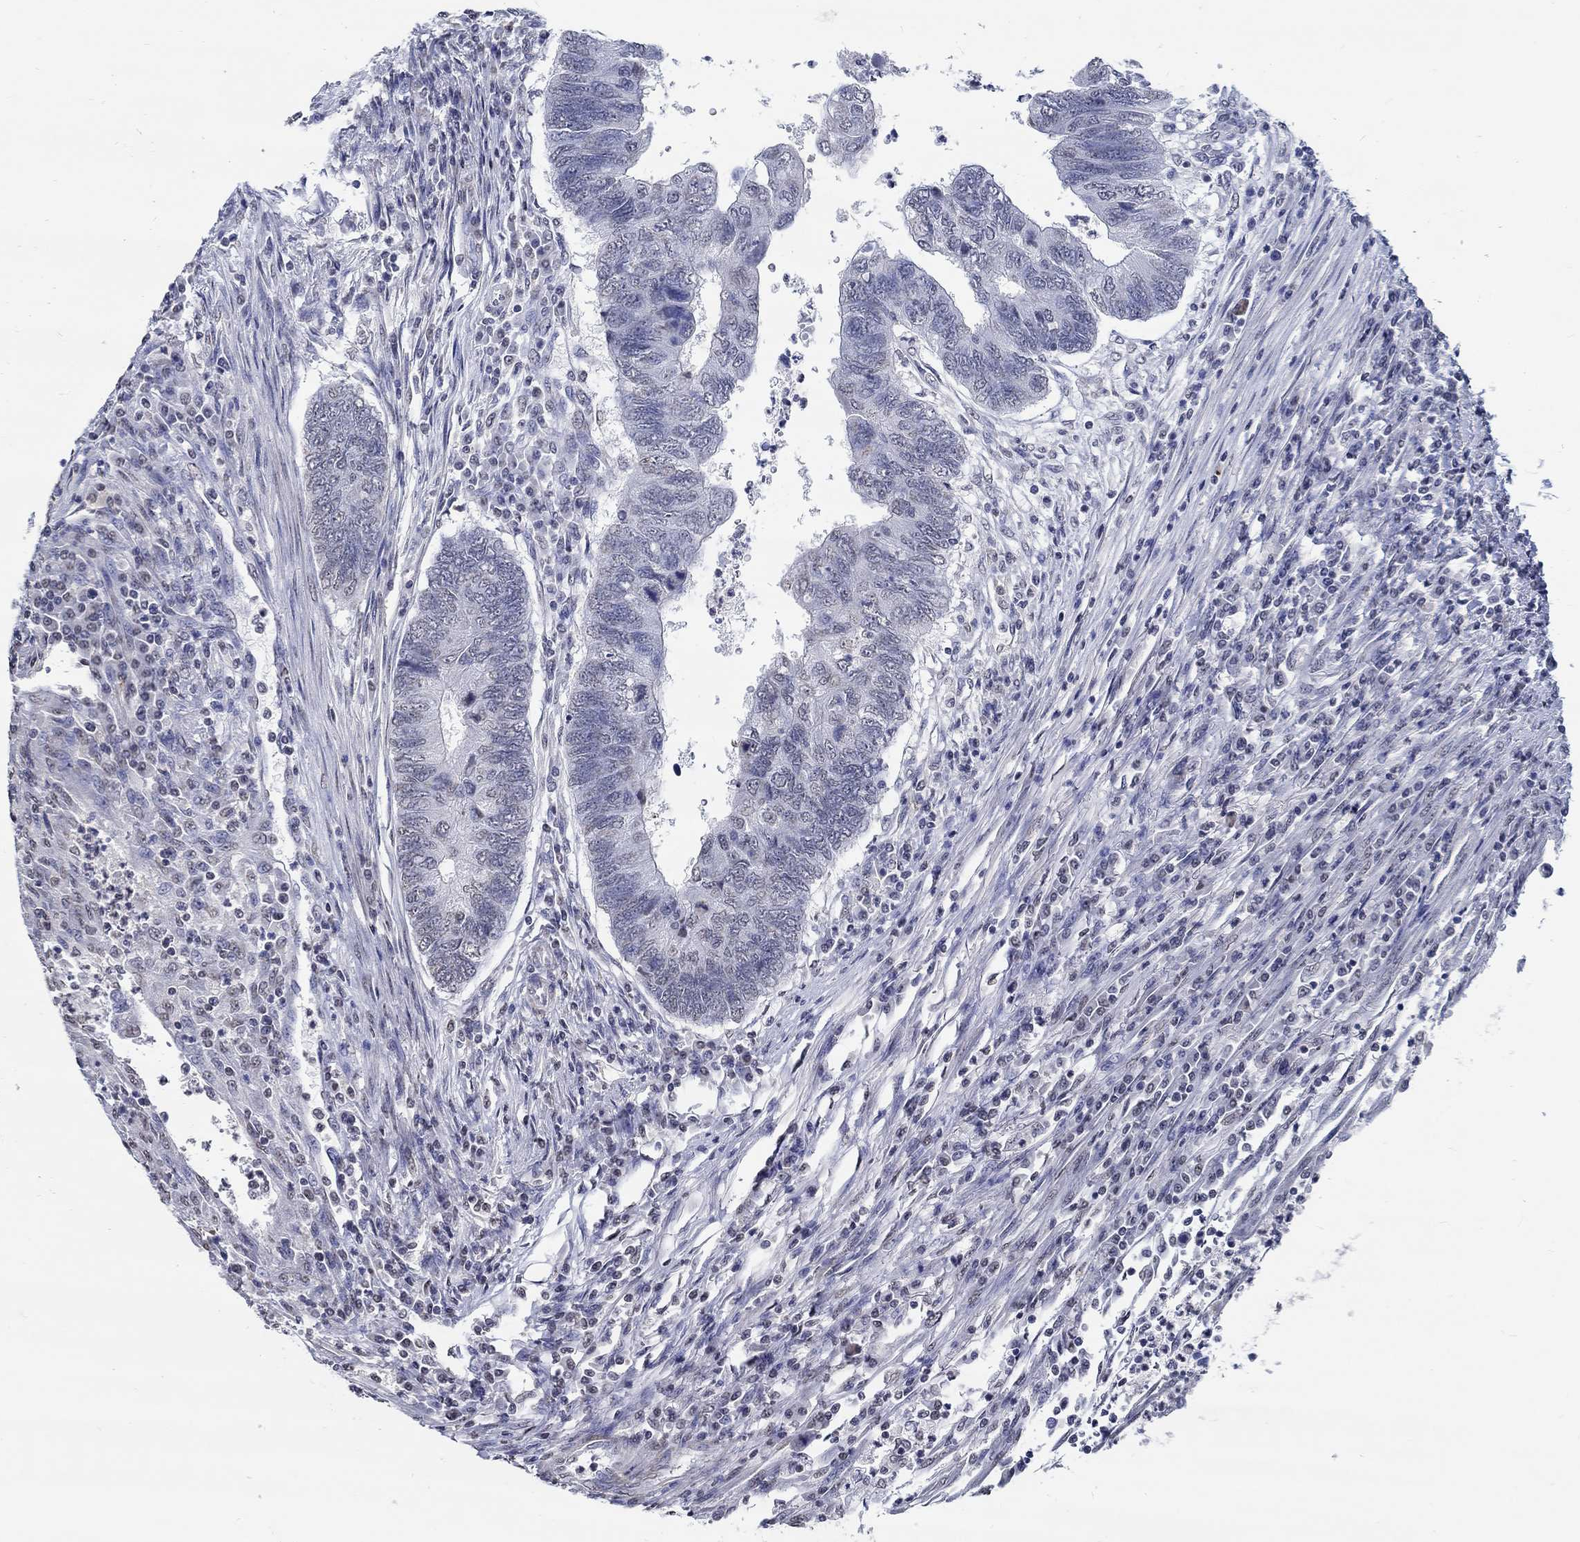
{"staining": {"intensity": "negative", "quantity": "none", "location": "none"}, "tissue": "colorectal cancer", "cell_type": "Tumor cells", "image_type": "cancer", "snomed": [{"axis": "morphology", "description": "Adenocarcinoma, NOS"}, {"axis": "topography", "description": "Colon"}], "caption": "This is an IHC image of colorectal cancer (adenocarcinoma). There is no expression in tumor cells.", "gene": "PDE1B", "patient": {"sex": "female", "age": 67}}